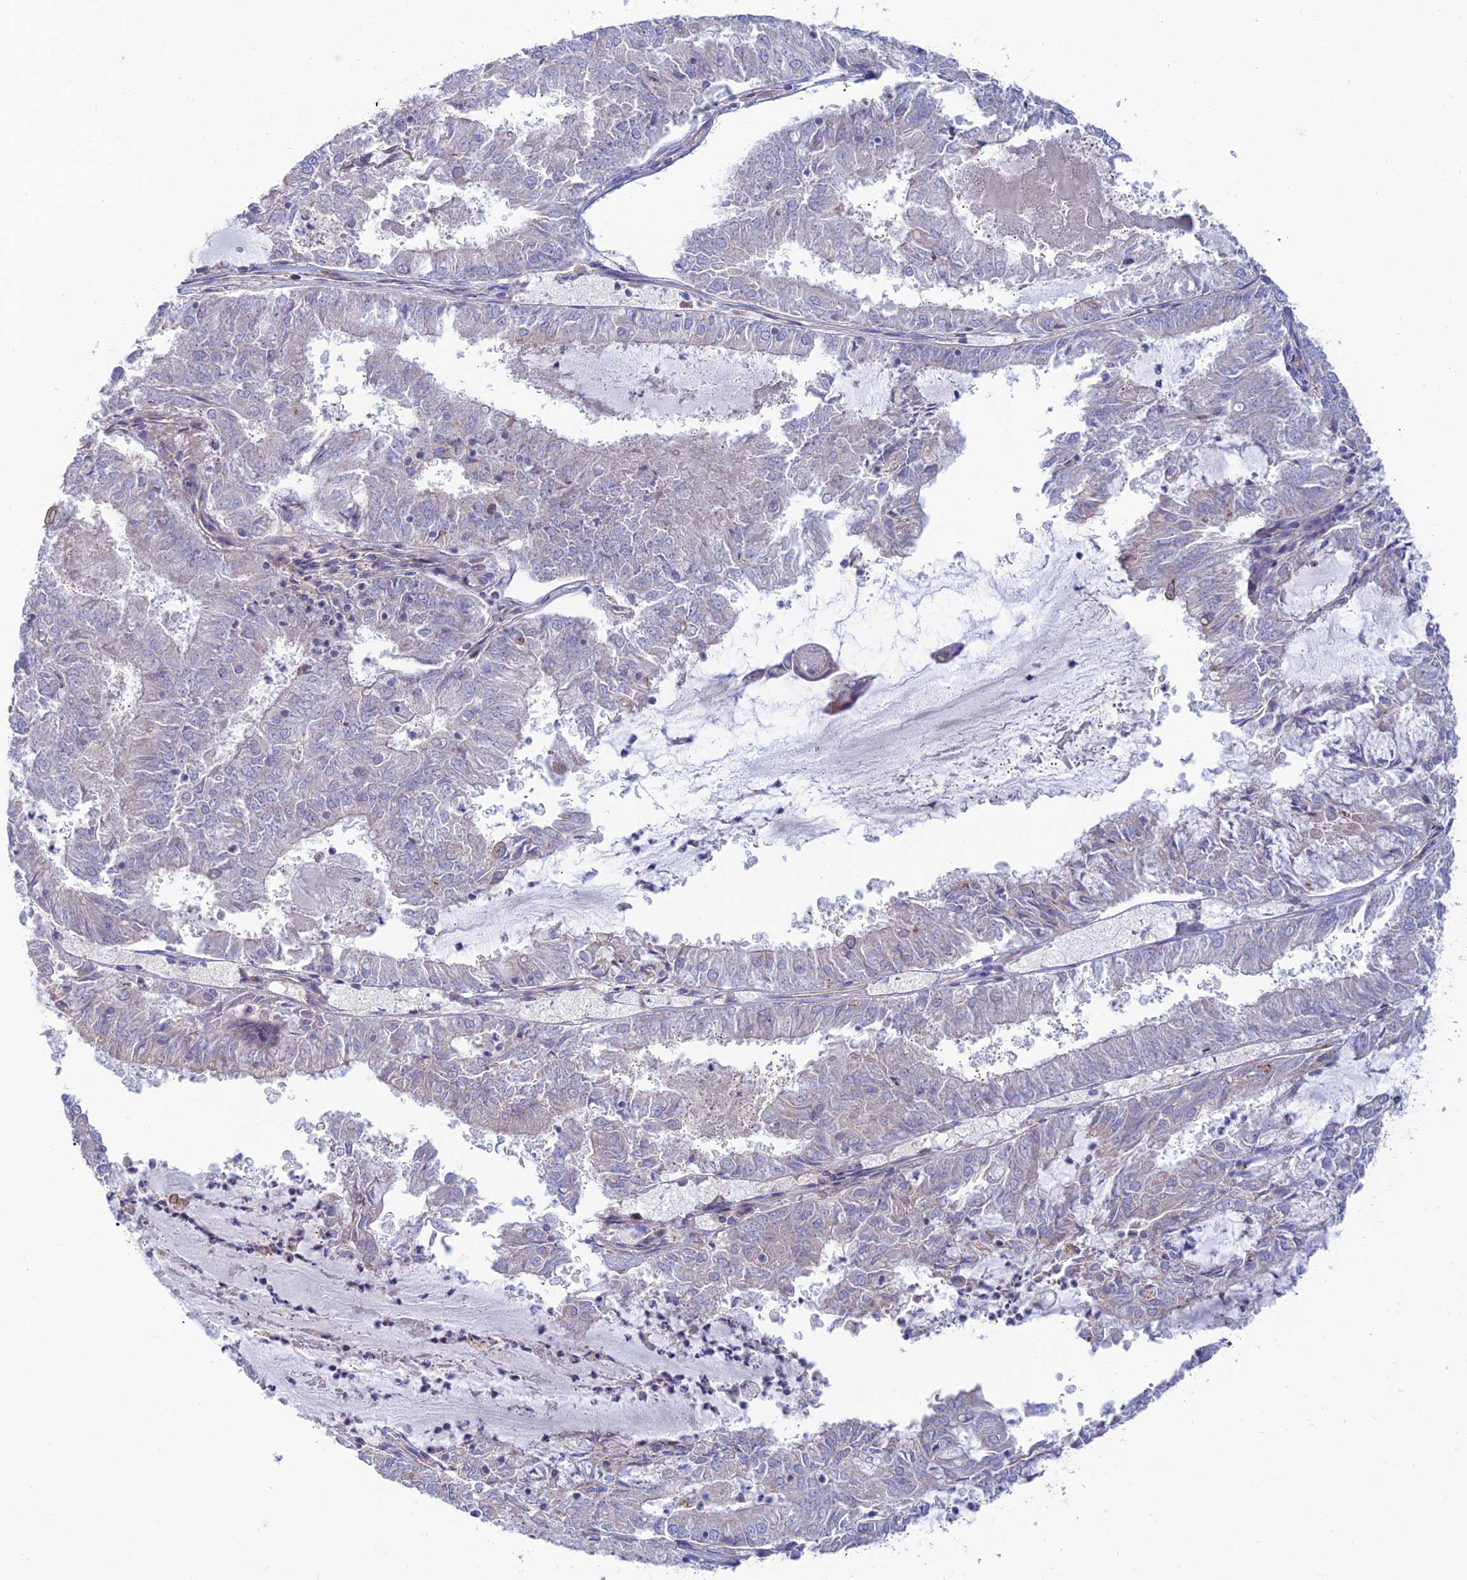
{"staining": {"intensity": "negative", "quantity": "none", "location": "none"}, "tissue": "endometrial cancer", "cell_type": "Tumor cells", "image_type": "cancer", "snomed": [{"axis": "morphology", "description": "Adenocarcinoma, NOS"}, {"axis": "topography", "description": "Endometrium"}], "caption": "Protein analysis of endometrial cancer demonstrates no significant staining in tumor cells. (Brightfield microscopy of DAB IHC at high magnification).", "gene": "KCNAB1", "patient": {"sex": "female", "age": 57}}